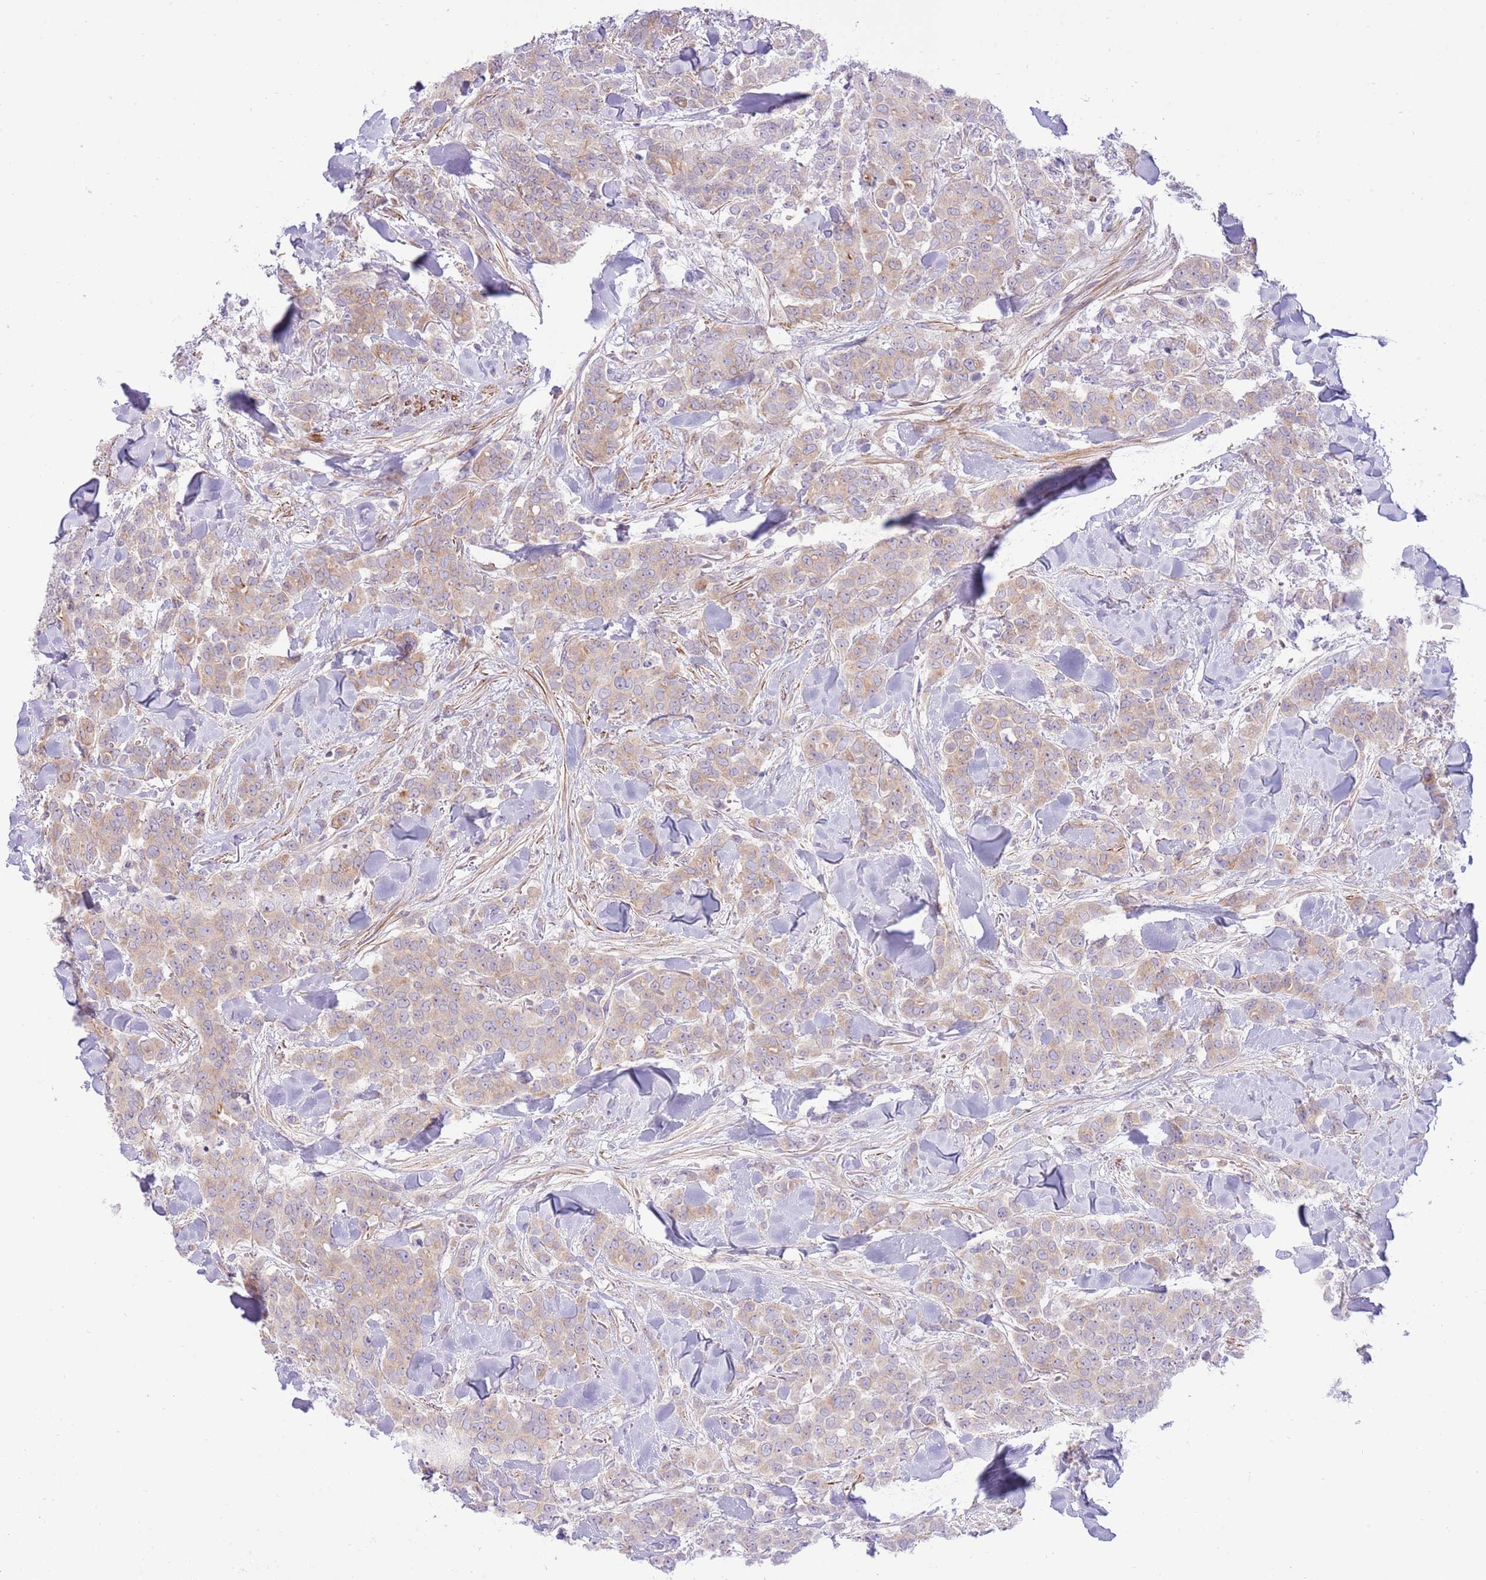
{"staining": {"intensity": "weak", "quantity": "25%-75%", "location": "cytoplasmic/membranous"}, "tissue": "breast cancer", "cell_type": "Tumor cells", "image_type": "cancer", "snomed": [{"axis": "morphology", "description": "Lobular carcinoma"}, {"axis": "topography", "description": "Breast"}], "caption": "Protein analysis of breast cancer tissue demonstrates weak cytoplasmic/membranous staining in about 25%-75% of tumor cells.", "gene": "ZC4H2", "patient": {"sex": "female", "age": 91}}